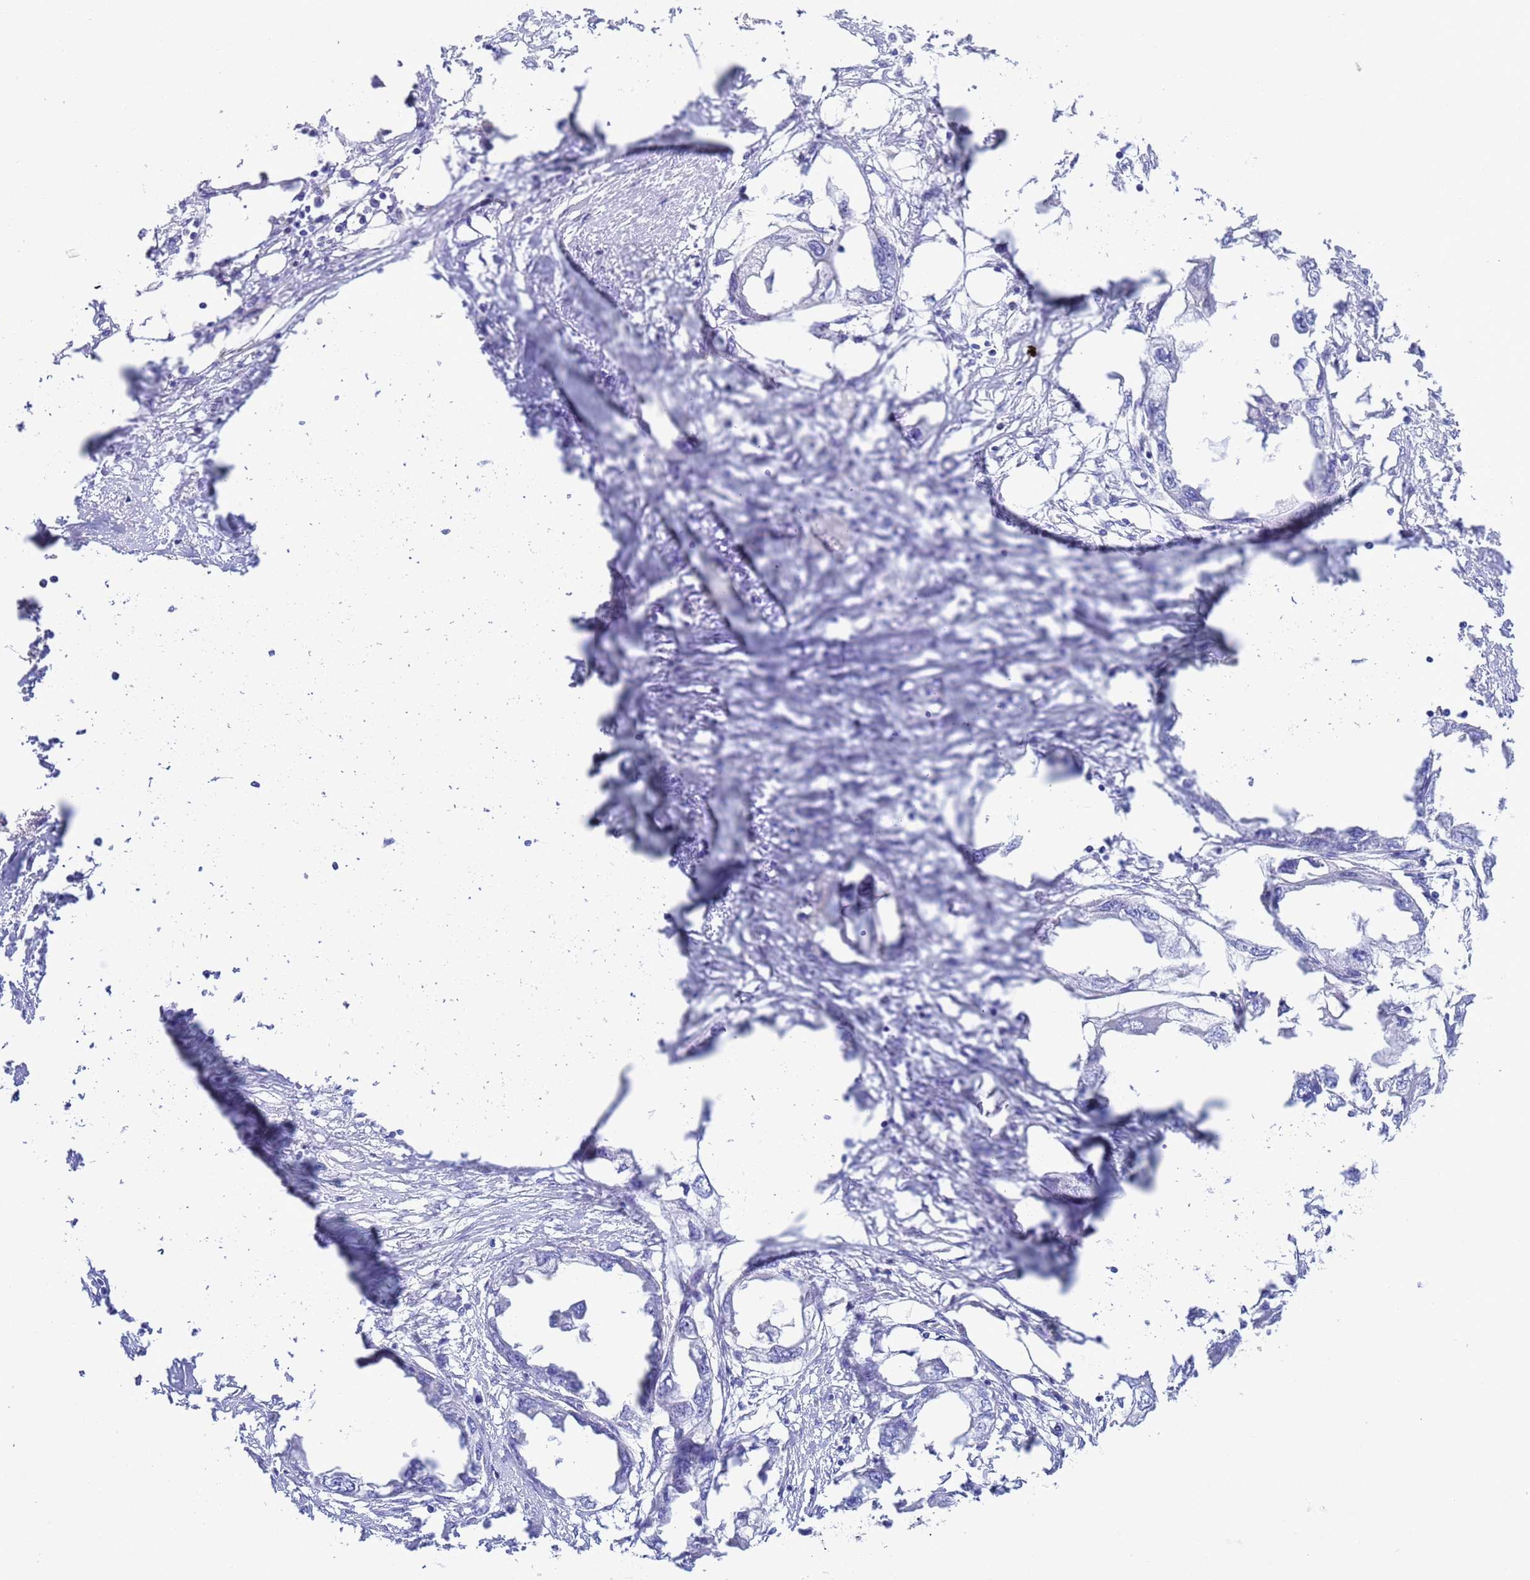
{"staining": {"intensity": "negative", "quantity": "none", "location": "none"}, "tissue": "endometrial cancer", "cell_type": "Tumor cells", "image_type": "cancer", "snomed": [{"axis": "morphology", "description": "Adenocarcinoma, NOS"}, {"axis": "morphology", "description": "Adenocarcinoma, metastatic, NOS"}, {"axis": "topography", "description": "Adipose tissue"}, {"axis": "topography", "description": "Endometrium"}], "caption": "This histopathology image is of endometrial cancer stained with immunohistochemistry (IHC) to label a protein in brown with the nuclei are counter-stained blue. There is no staining in tumor cells.", "gene": "GSTM1", "patient": {"sex": "female", "age": 67}}